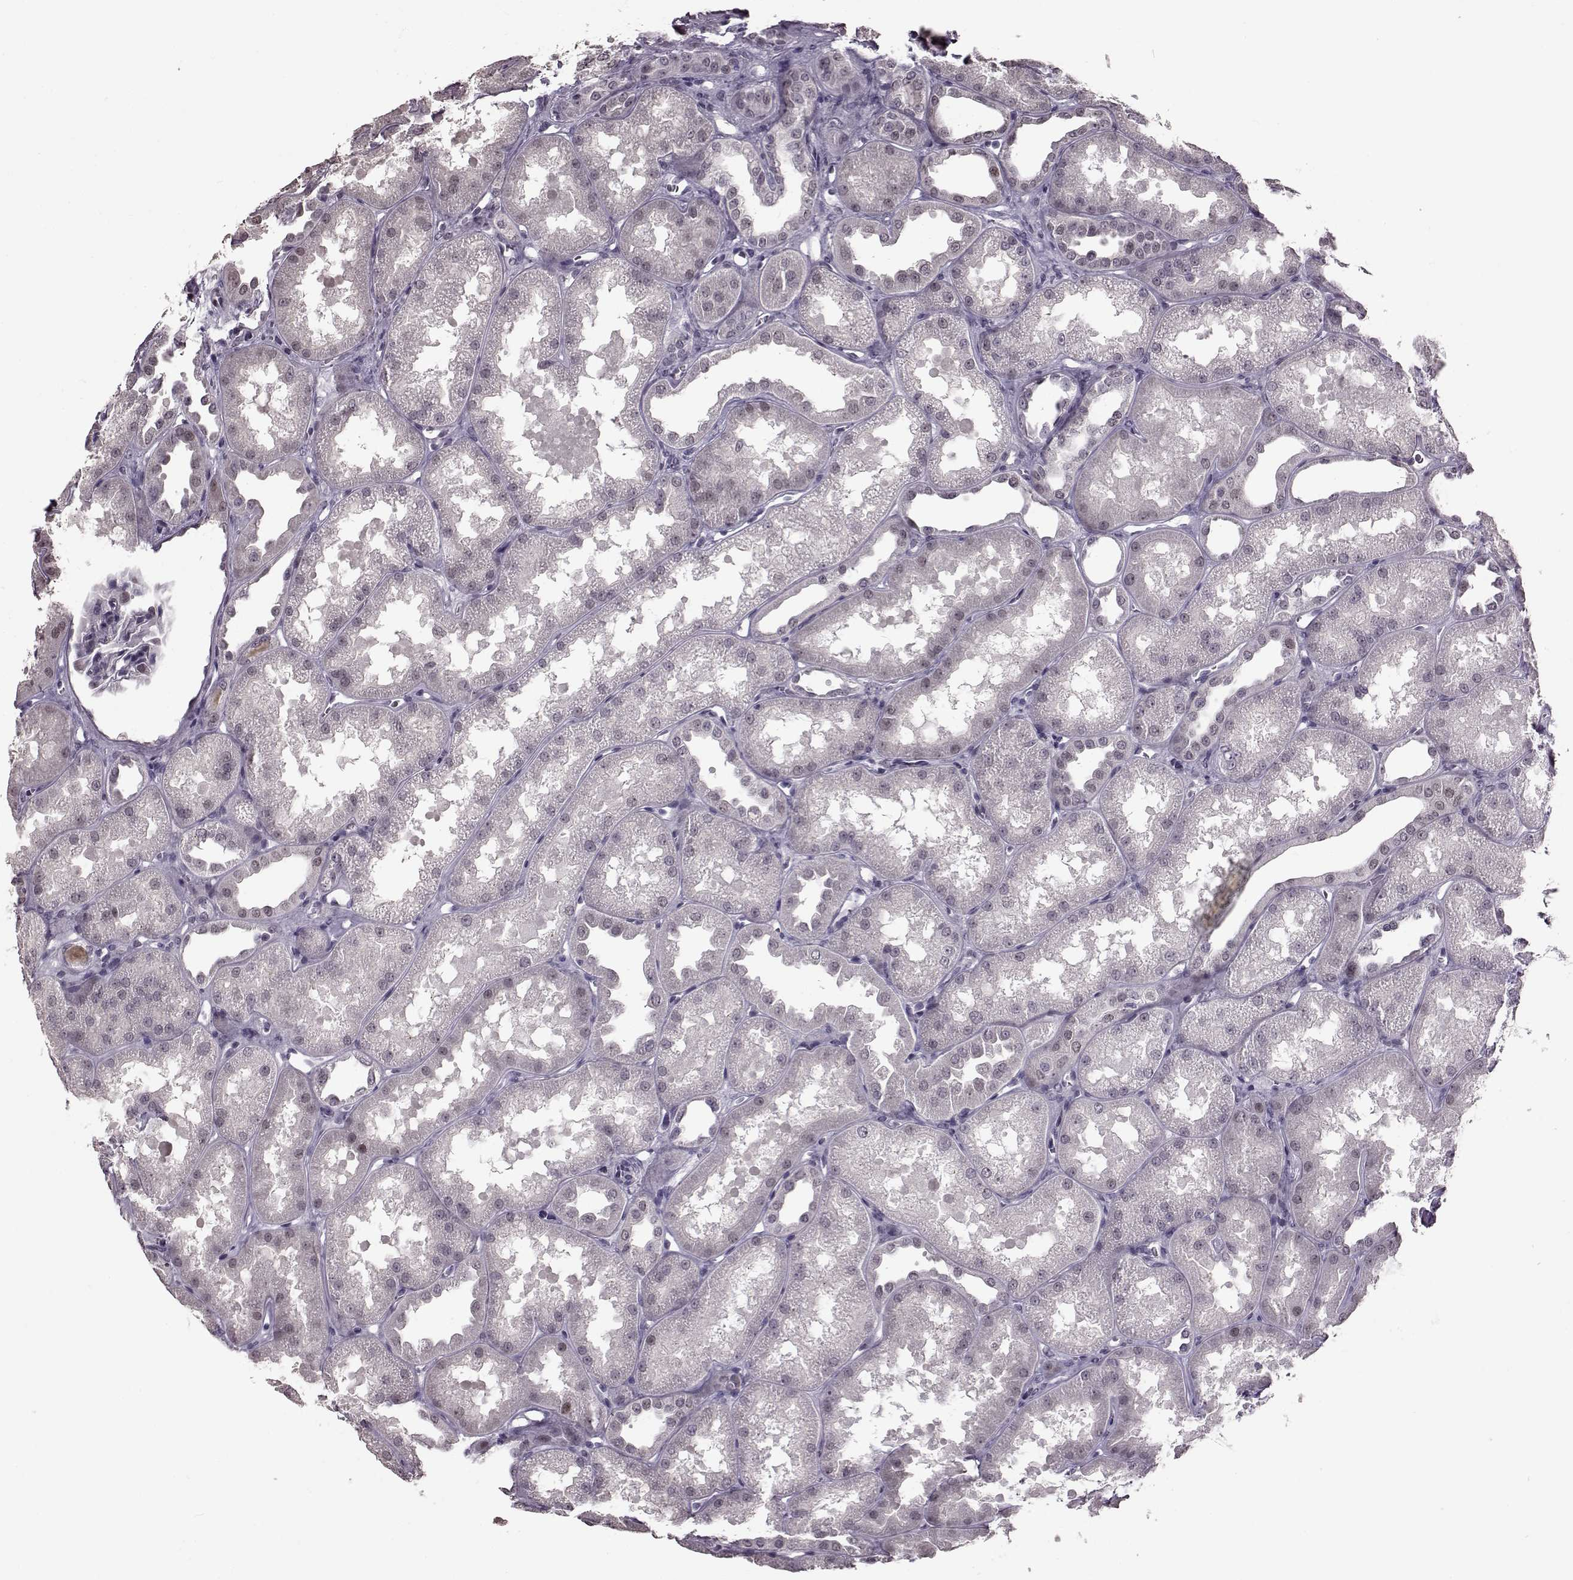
{"staining": {"intensity": "negative", "quantity": "none", "location": "none"}, "tissue": "kidney", "cell_type": "Cells in glomeruli", "image_type": "normal", "snomed": [{"axis": "morphology", "description": "Normal tissue, NOS"}, {"axis": "topography", "description": "Kidney"}], "caption": "An image of kidney stained for a protein demonstrates no brown staining in cells in glomeruli. (Immunohistochemistry (ihc), brightfield microscopy, high magnification).", "gene": "STX1A", "patient": {"sex": "male", "age": 61}}